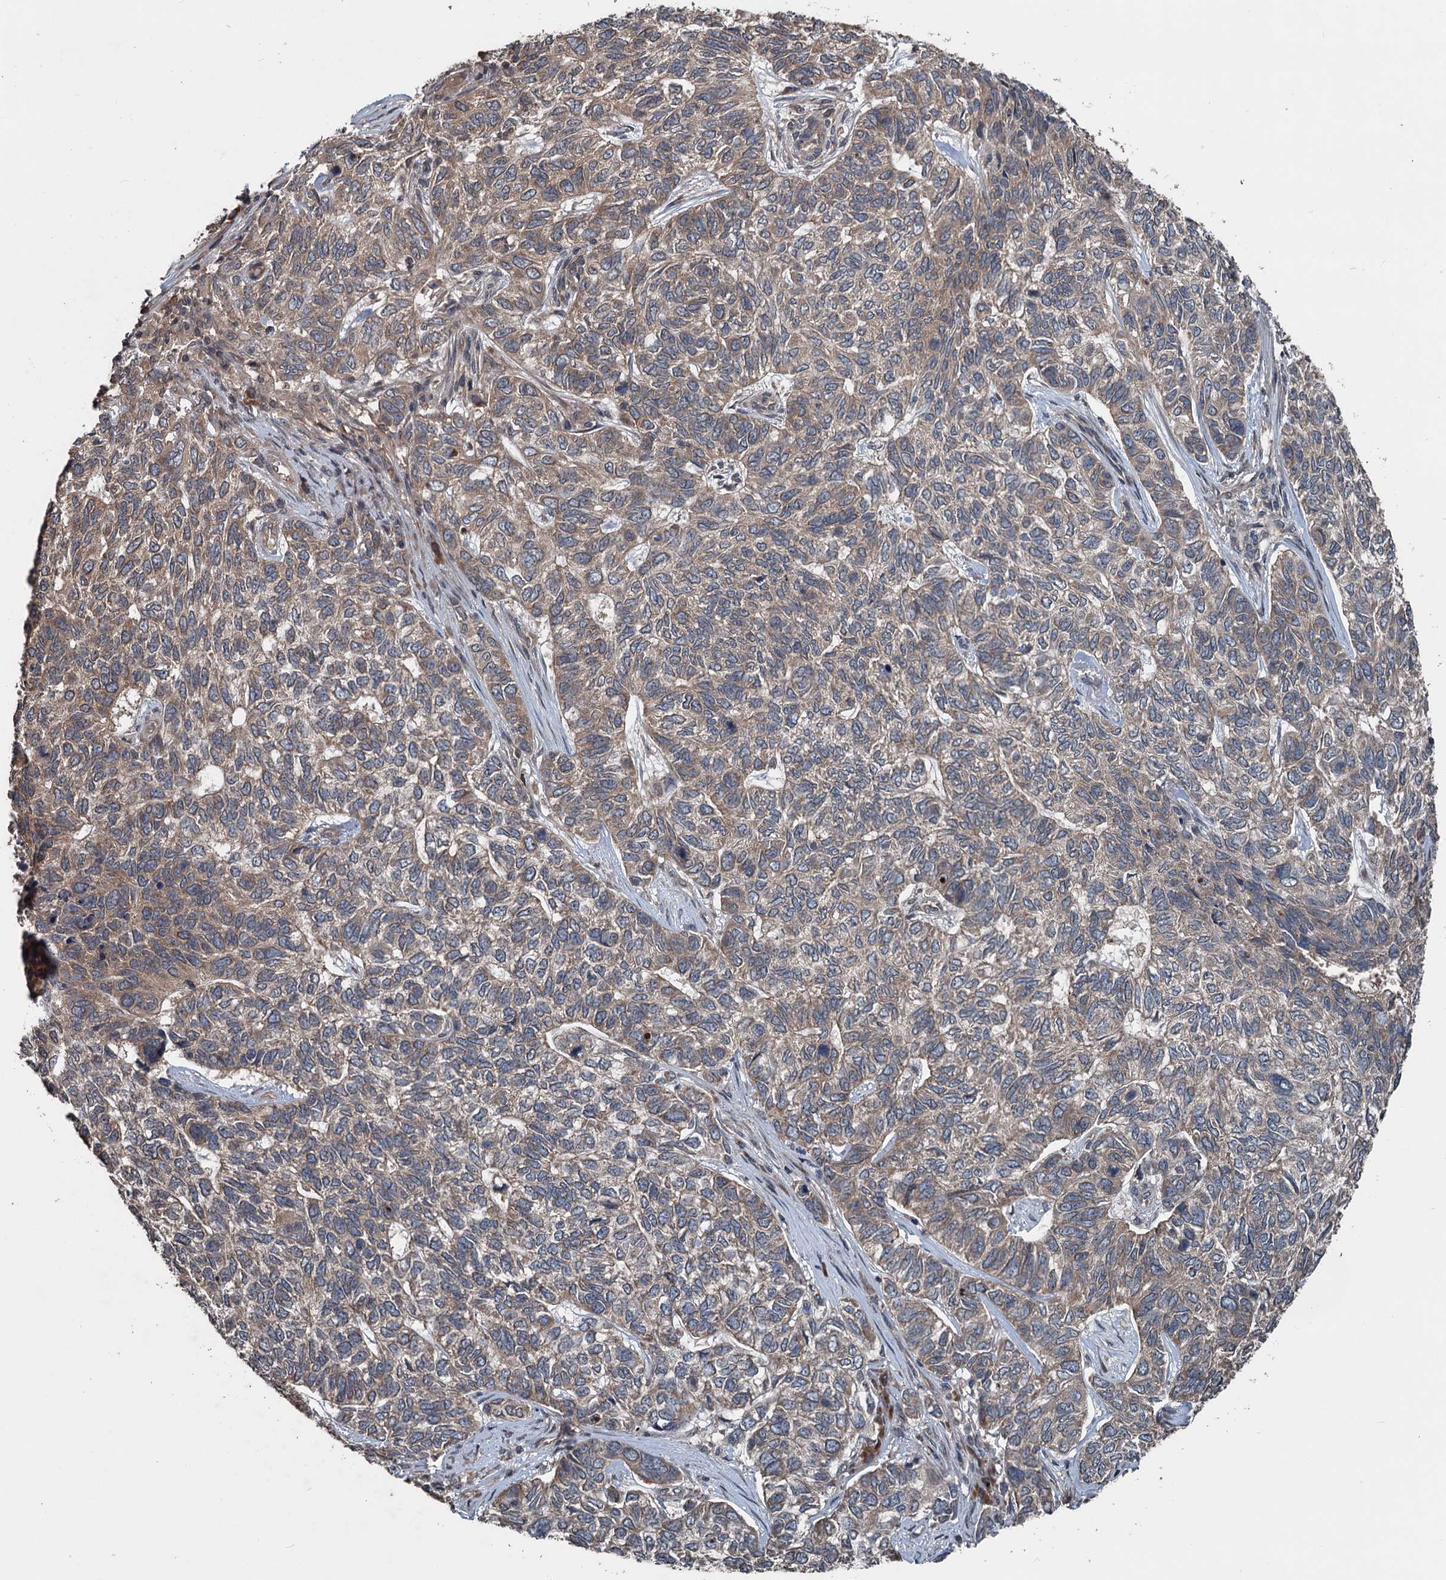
{"staining": {"intensity": "weak", "quantity": "25%-75%", "location": "cytoplasmic/membranous"}, "tissue": "skin cancer", "cell_type": "Tumor cells", "image_type": "cancer", "snomed": [{"axis": "morphology", "description": "Basal cell carcinoma"}, {"axis": "topography", "description": "Skin"}], "caption": "Immunohistochemistry (DAB (3,3'-diaminobenzidine)) staining of basal cell carcinoma (skin) exhibits weak cytoplasmic/membranous protein staining in about 25%-75% of tumor cells. The staining was performed using DAB (3,3'-diaminobenzidine), with brown indicating positive protein expression. Nuclei are stained blue with hematoxylin.", "gene": "N4BP2L2", "patient": {"sex": "female", "age": 65}}